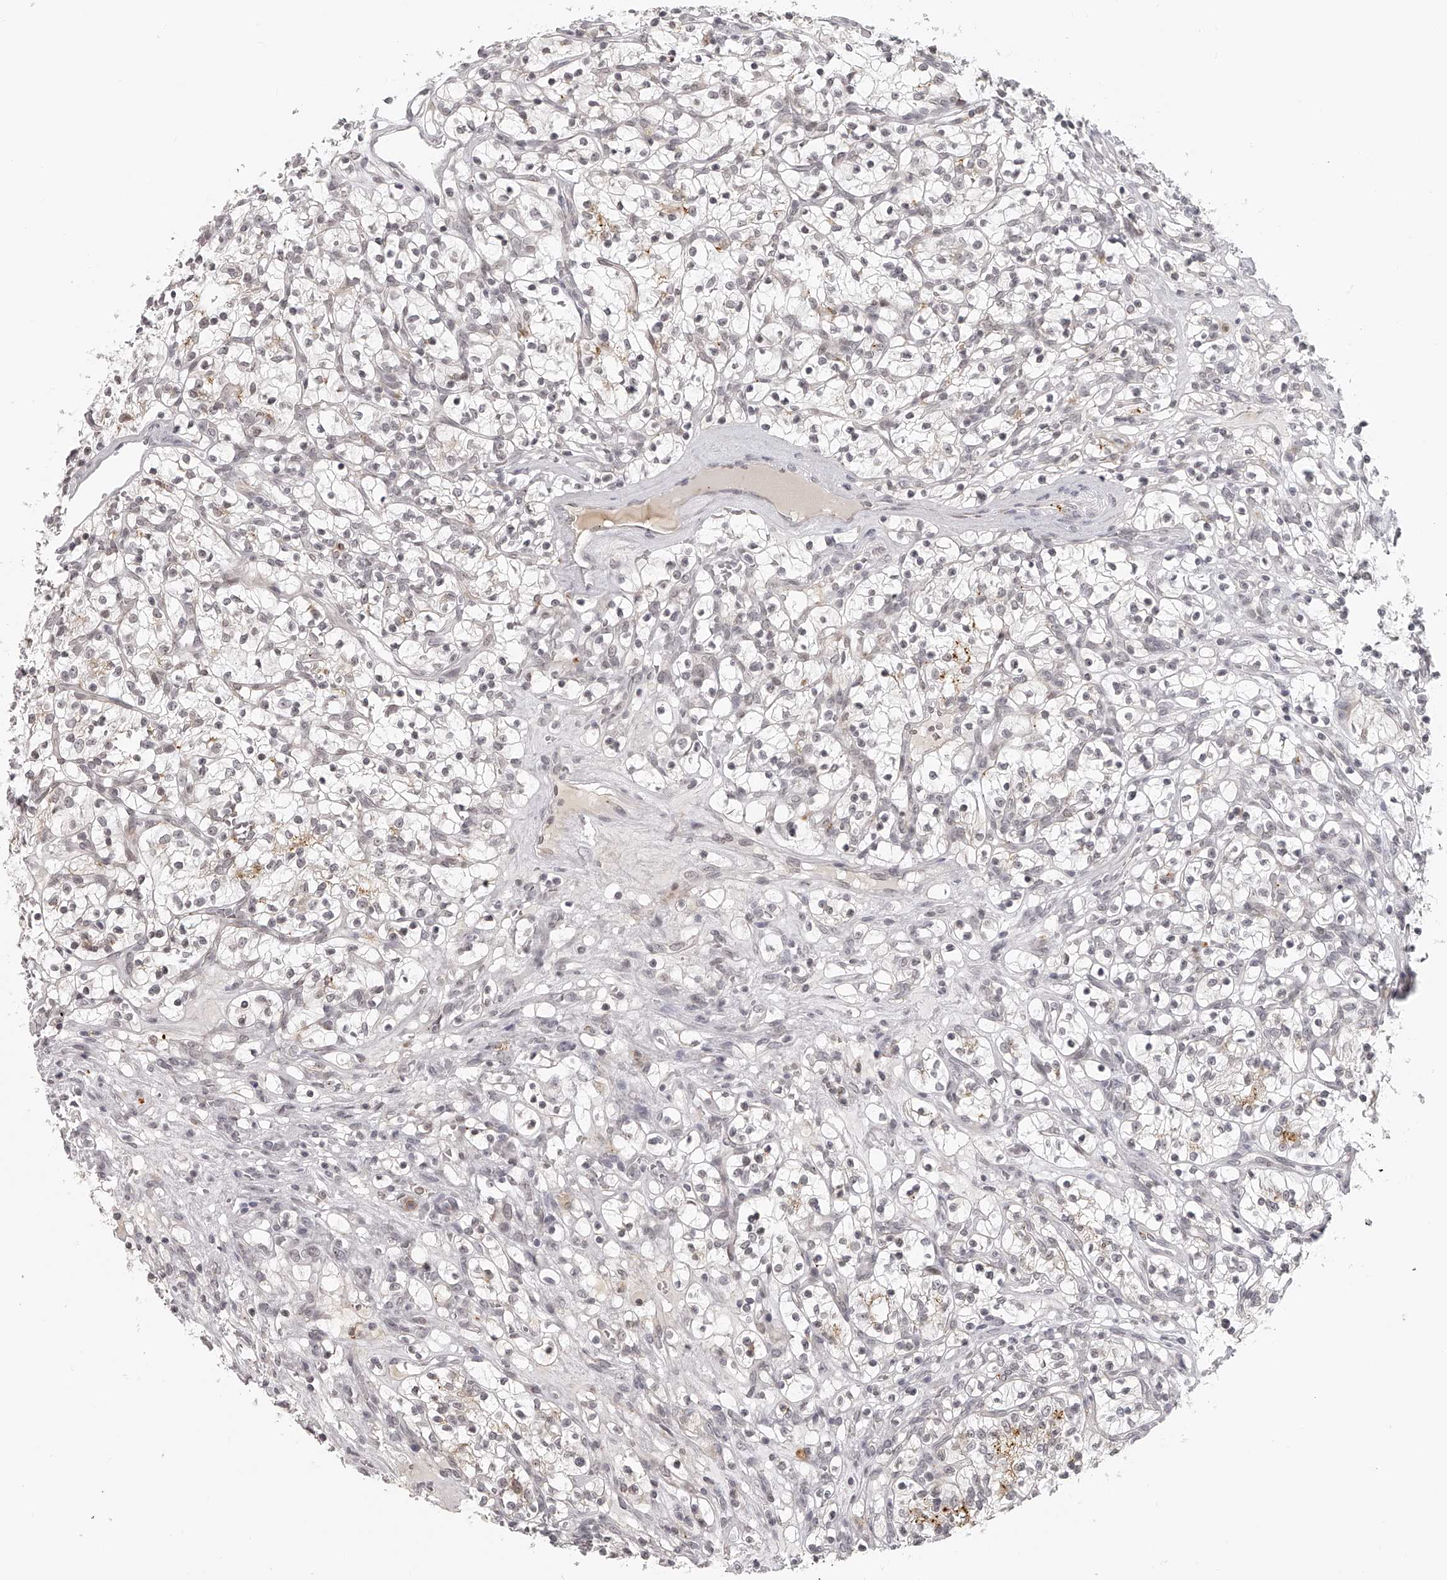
{"staining": {"intensity": "weak", "quantity": "<25%", "location": "cytoplasmic/membranous"}, "tissue": "renal cancer", "cell_type": "Tumor cells", "image_type": "cancer", "snomed": [{"axis": "morphology", "description": "Adenocarcinoma, NOS"}, {"axis": "topography", "description": "Kidney"}], "caption": "High magnification brightfield microscopy of renal adenocarcinoma stained with DAB (brown) and counterstained with hematoxylin (blue): tumor cells show no significant staining.", "gene": "RNF220", "patient": {"sex": "female", "age": 57}}